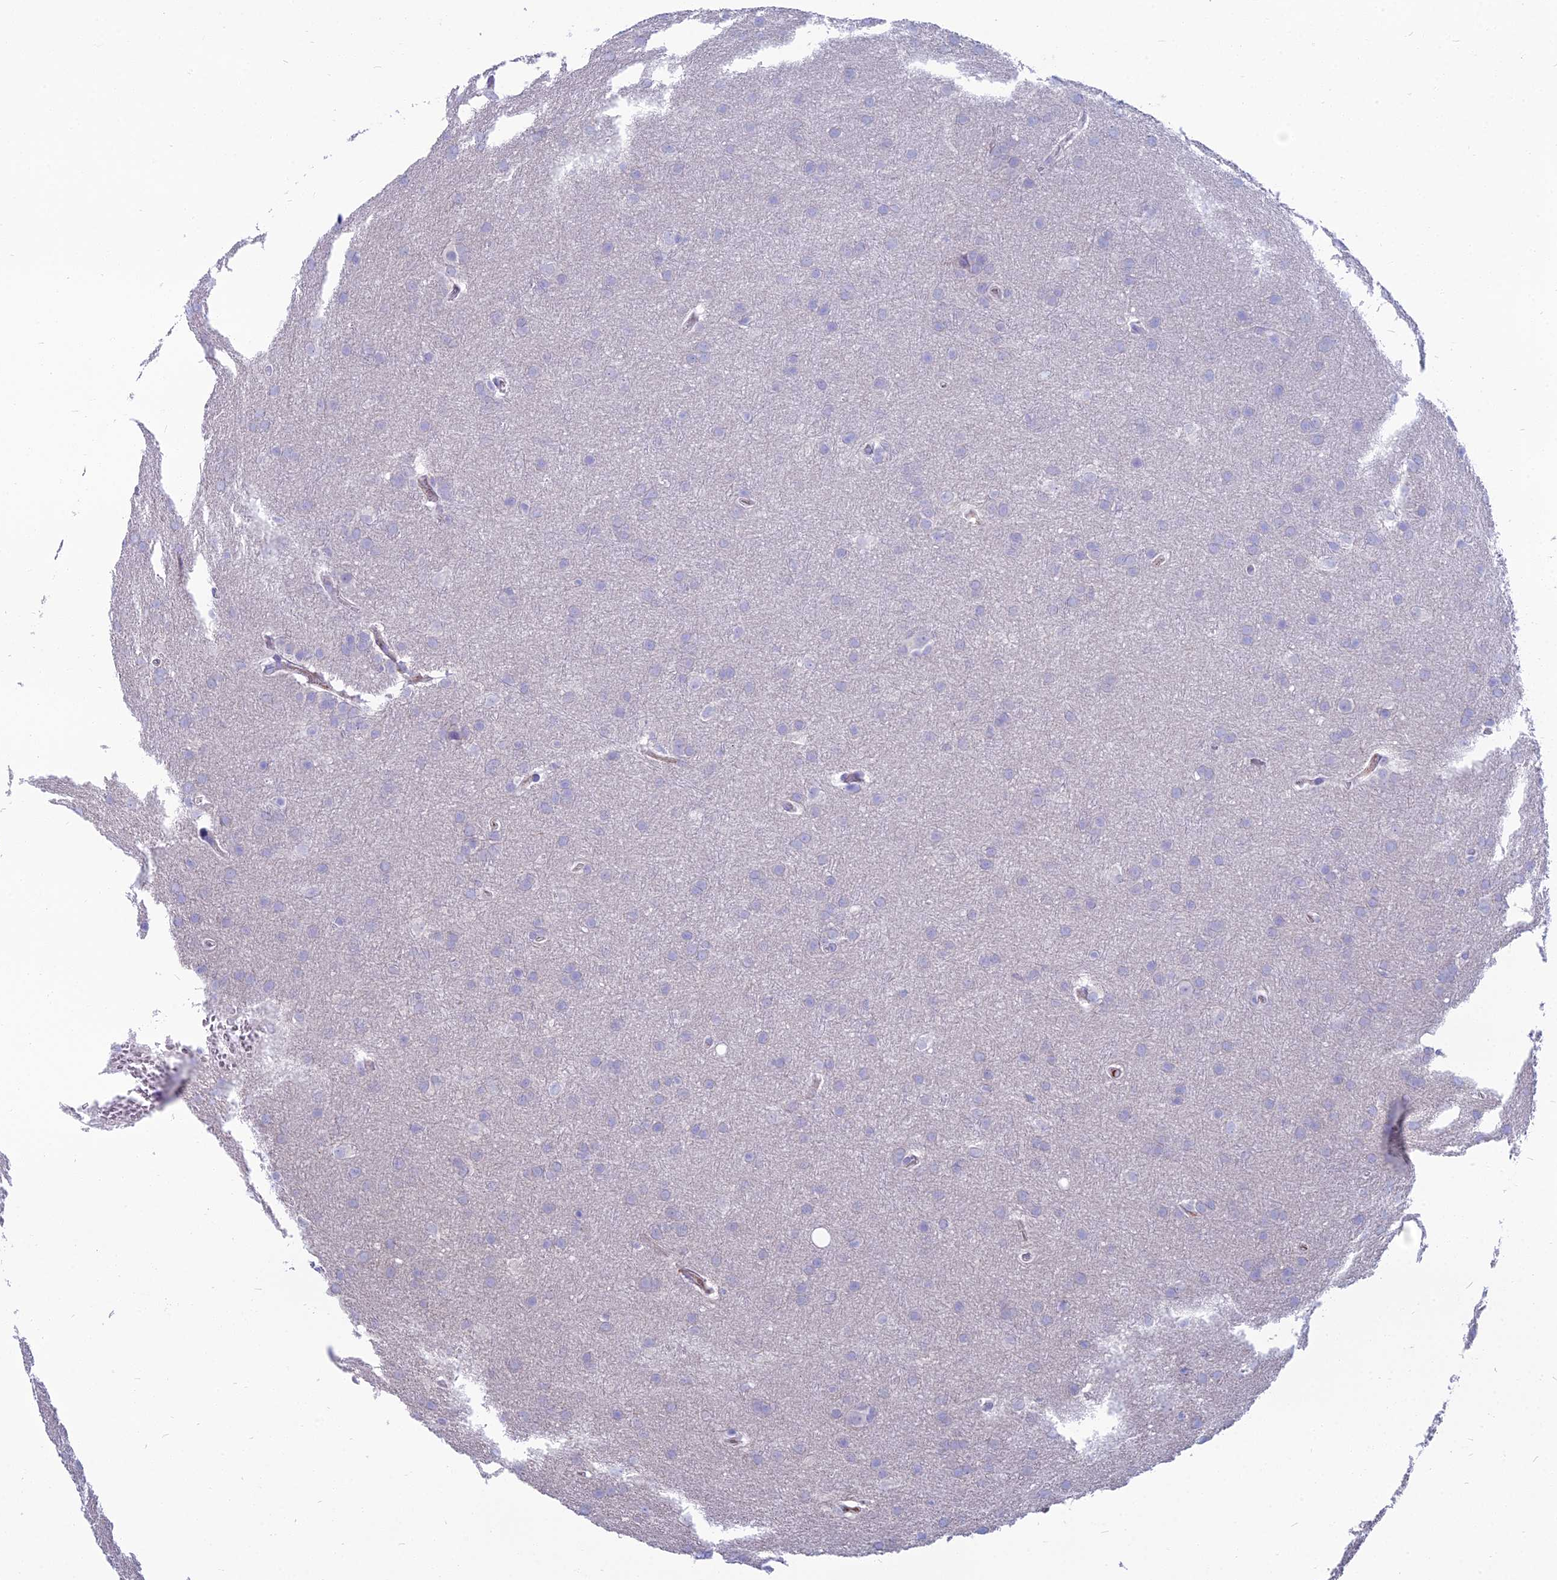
{"staining": {"intensity": "negative", "quantity": "none", "location": "none"}, "tissue": "glioma", "cell_type": "Tumor cells", "image_type": "cancer", "snomed": [{"axis": "morphology", "description": "Glioma, malignant, Low grade"}, {"axis": "topography", "description": "Brain"}], "caption": "This is an IHC image of malignant glioma (low-grade). There is no positivity in tumor cells.", "gene": "SPTLC3", "patient": {"sex": "female", "age": 32}}